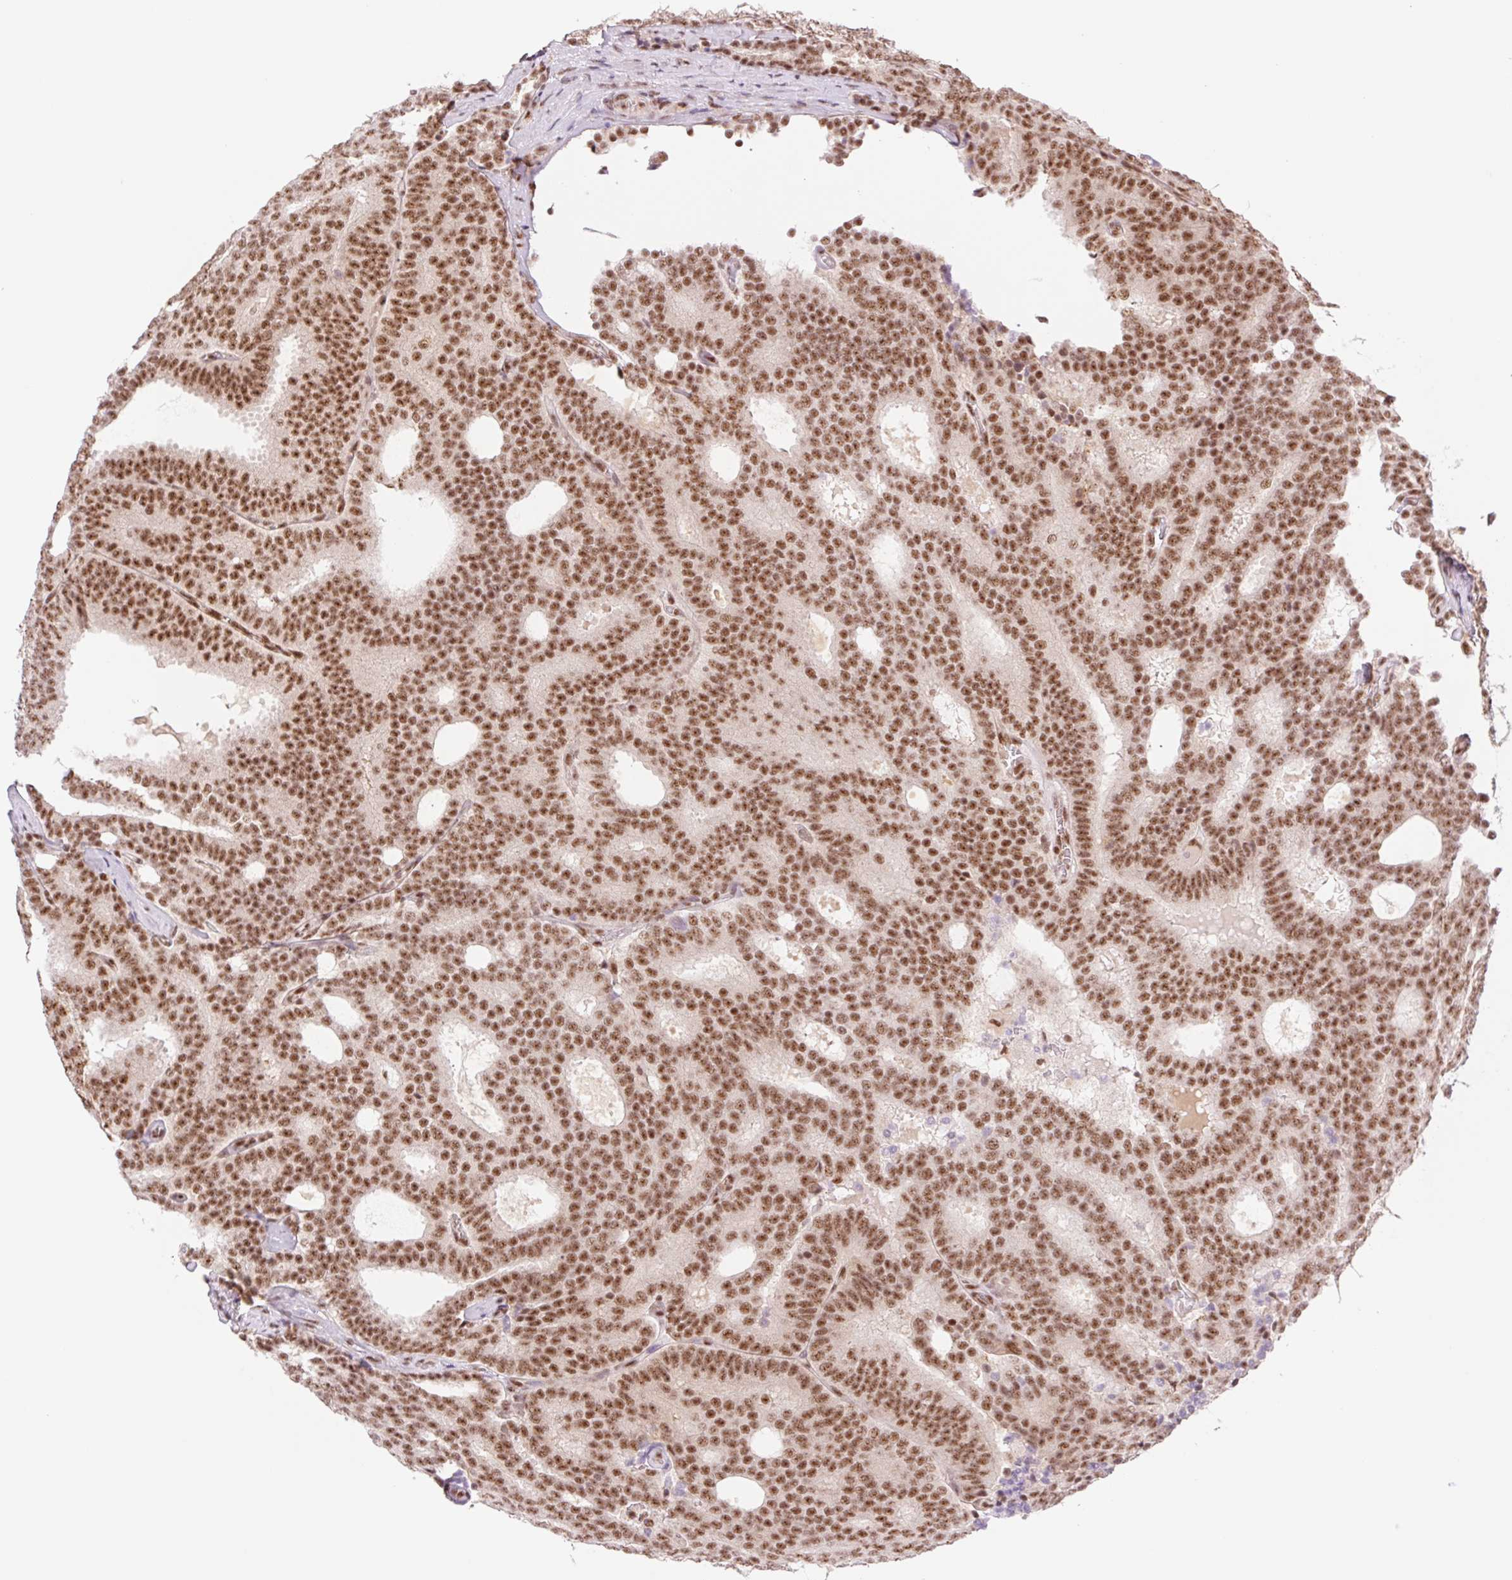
{"staining": {"intensity": "strong", "quantity": ">75%", "location": "nuclear"}, "tissue": "prostate cancer", "cell_type": "Tumor cells", "image_type": "cancer", "snomed": [{"axis": "morphology", "description": "Adenocarcinoma, High grade"}, {"axis": "topography", "description": "Prostate"}], "caption": "Protein expression analysis of human adenocarcinoma (high-grade) (prostate) reveals strong nuclear expression in approximately >75% of tumor cells.", "gene": "PRDM11", "patient": {"sex": "male", "age": 65}}